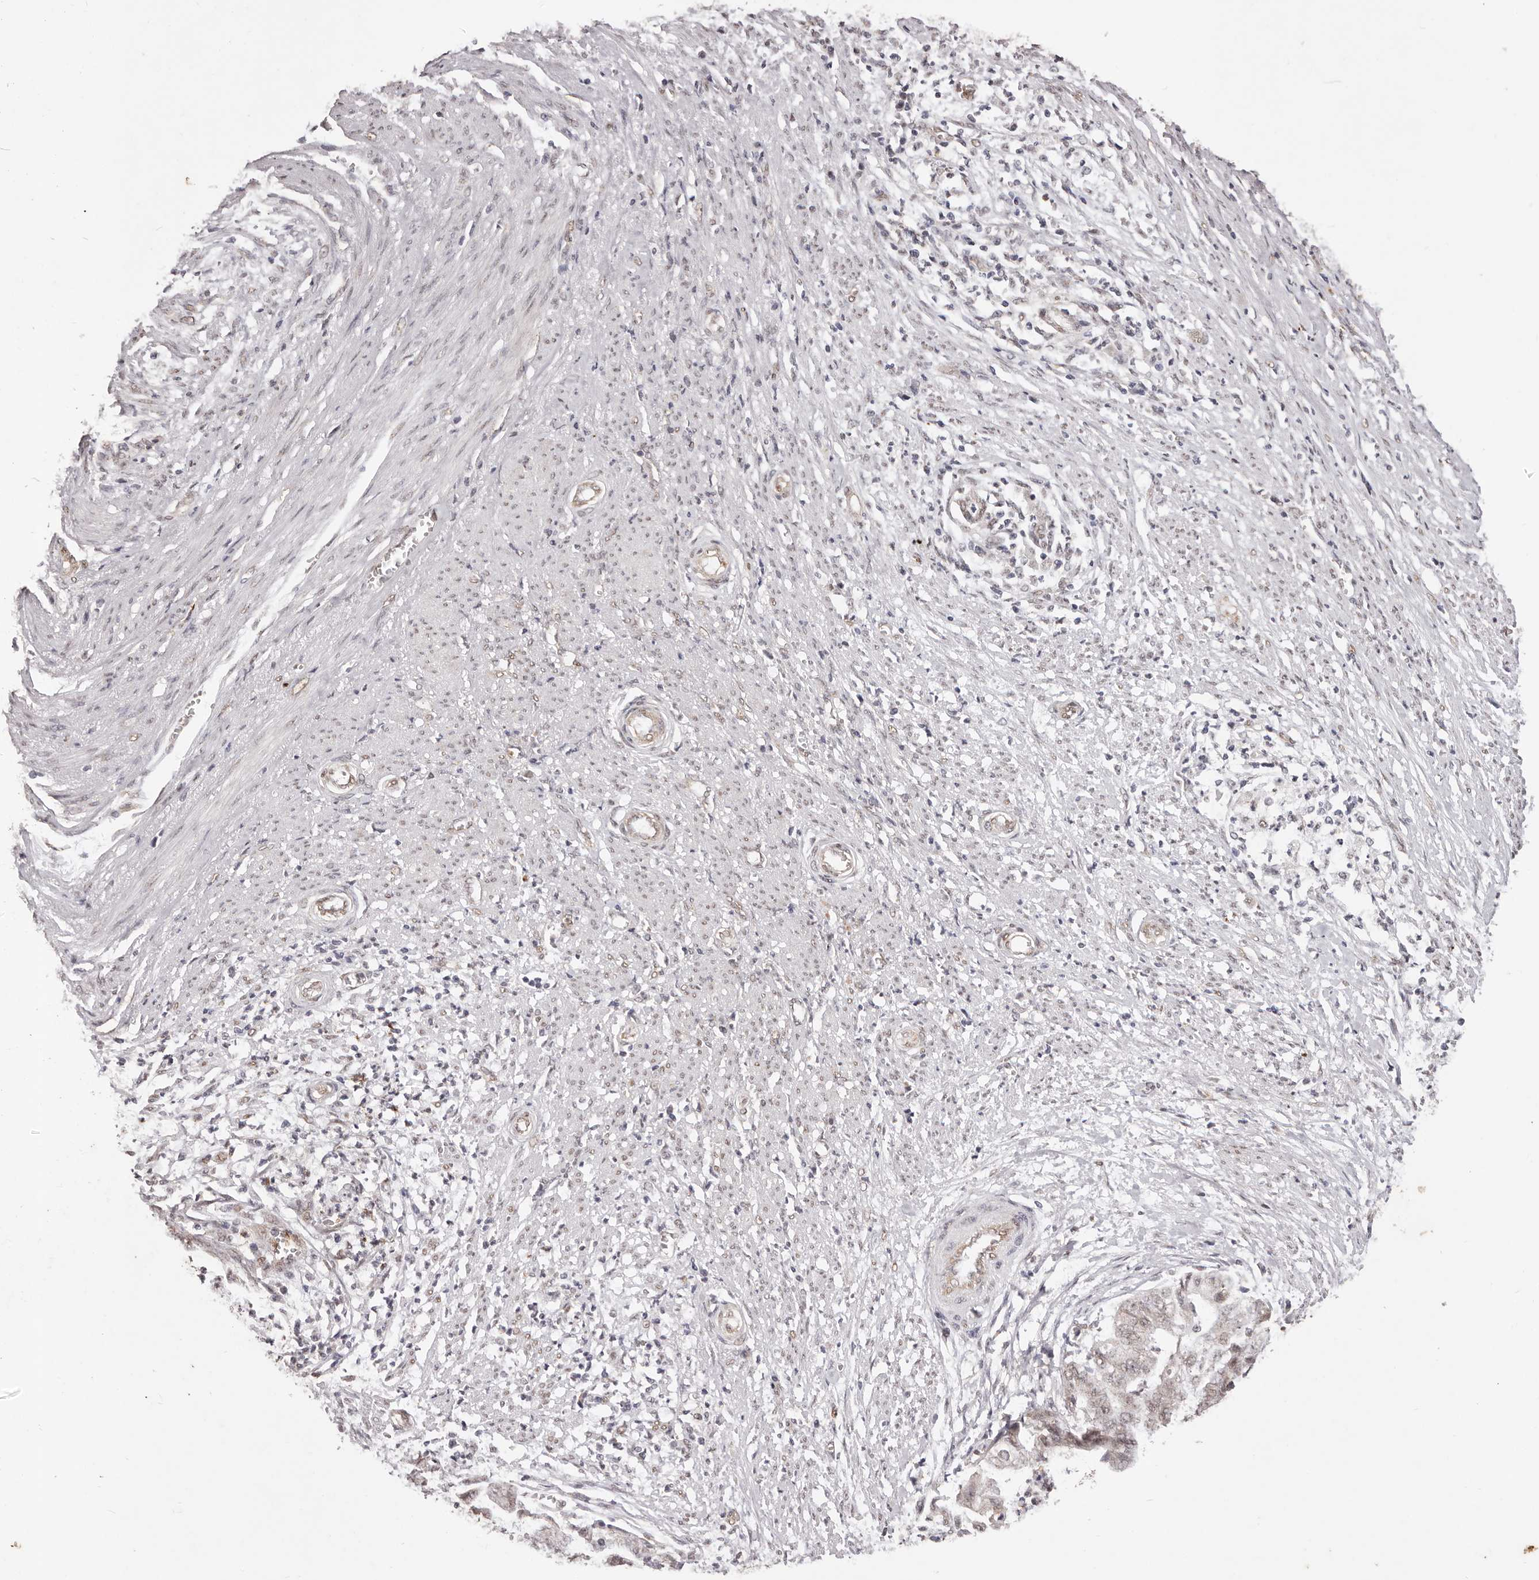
{"staining": {"intensity": "weak", "quantity": ">75%", "location": "nuclear"}, "tissue": "endometrial cancer", "cell_type": "Tumor cells", "image_type": "cancer", "snomed": [{"axis": "morphology", "description": "Necrosis, NOS"}, {"axis": "morphology", "description": "Adenocarcinoma, NOS"}, {"axis": "topography", "description": "Endometrium"}], "caption": "IHC (DAB (3,3'-diaminobenzidine)) staining of human adenocarcinoma (endometrial) shows weak nuclear protein positivity in approximately >75% of tumor cells. (DAB (3,3'-diaminobenzidine) = brown stain, brightfield microscopy at high magnification).", "gene": "RPS6KA5", "patient": {"sex": "female", "age": 79}}